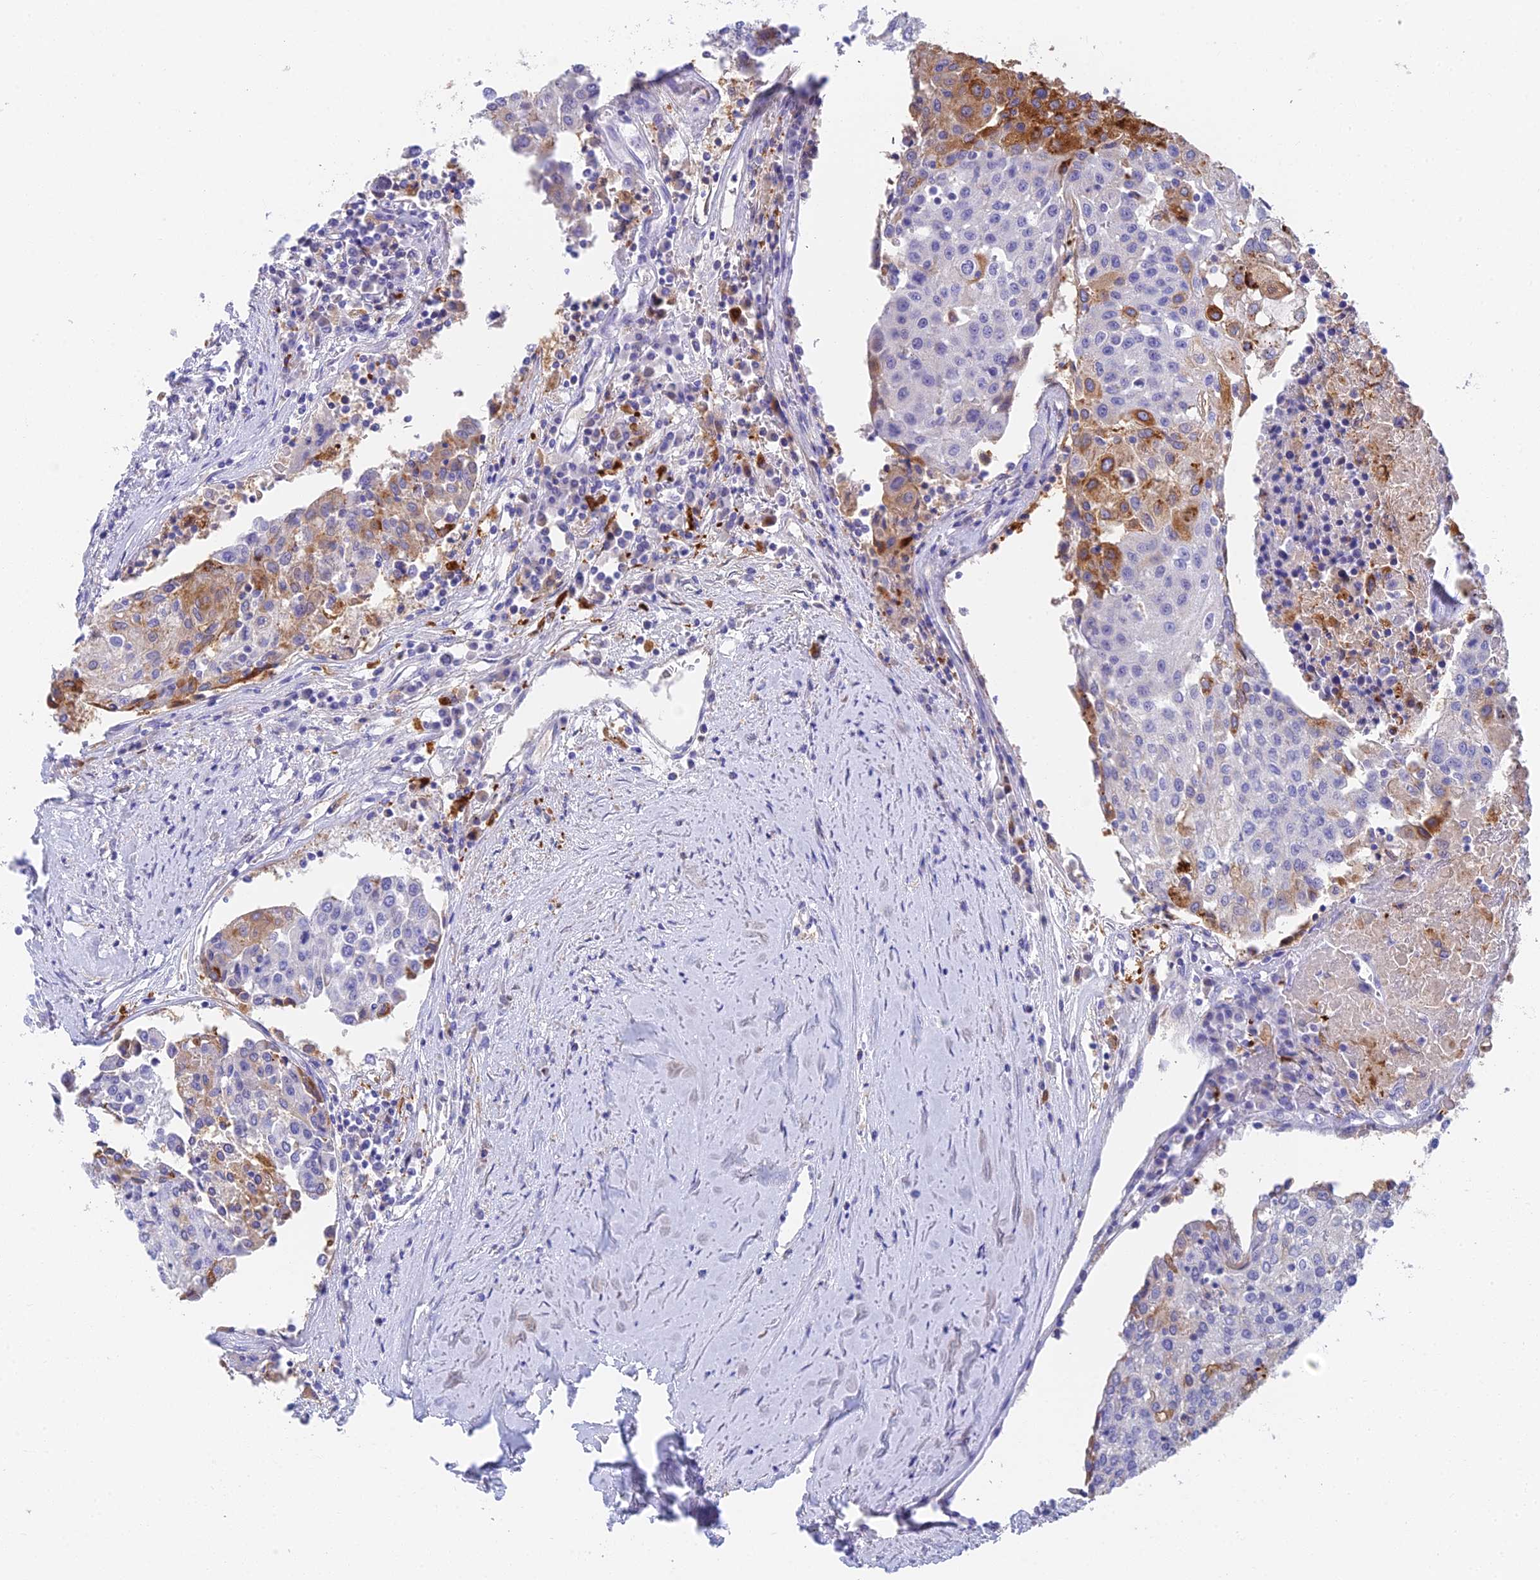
{"staining": {"intensity": "moderate", "quantity": "<25%", "location": "cytoplasmic/membranous"}, "tissue": "urothelial cancer", "cell_type": "Tumor cells", "image_type": "cancer", "snomed": [{"axis": "morphology", "description": "Urothelial carcinoma, High grade"}, {"axis": "topography", "description": "Urinary bladder"}], "caption": "Protein expression analysis of human high-grade urothelial carcinoma reveals moderate cytoplasmic/membranous expression in about <25% of tumor cells. The staining was performed using DAB to visualize the protein expression in brown, while the nuclei were stained in blue with hematoxylin (Magnification: 20x).", "gene": "ADAMTS13", "patient": {"sex": "female", "age": 85}}